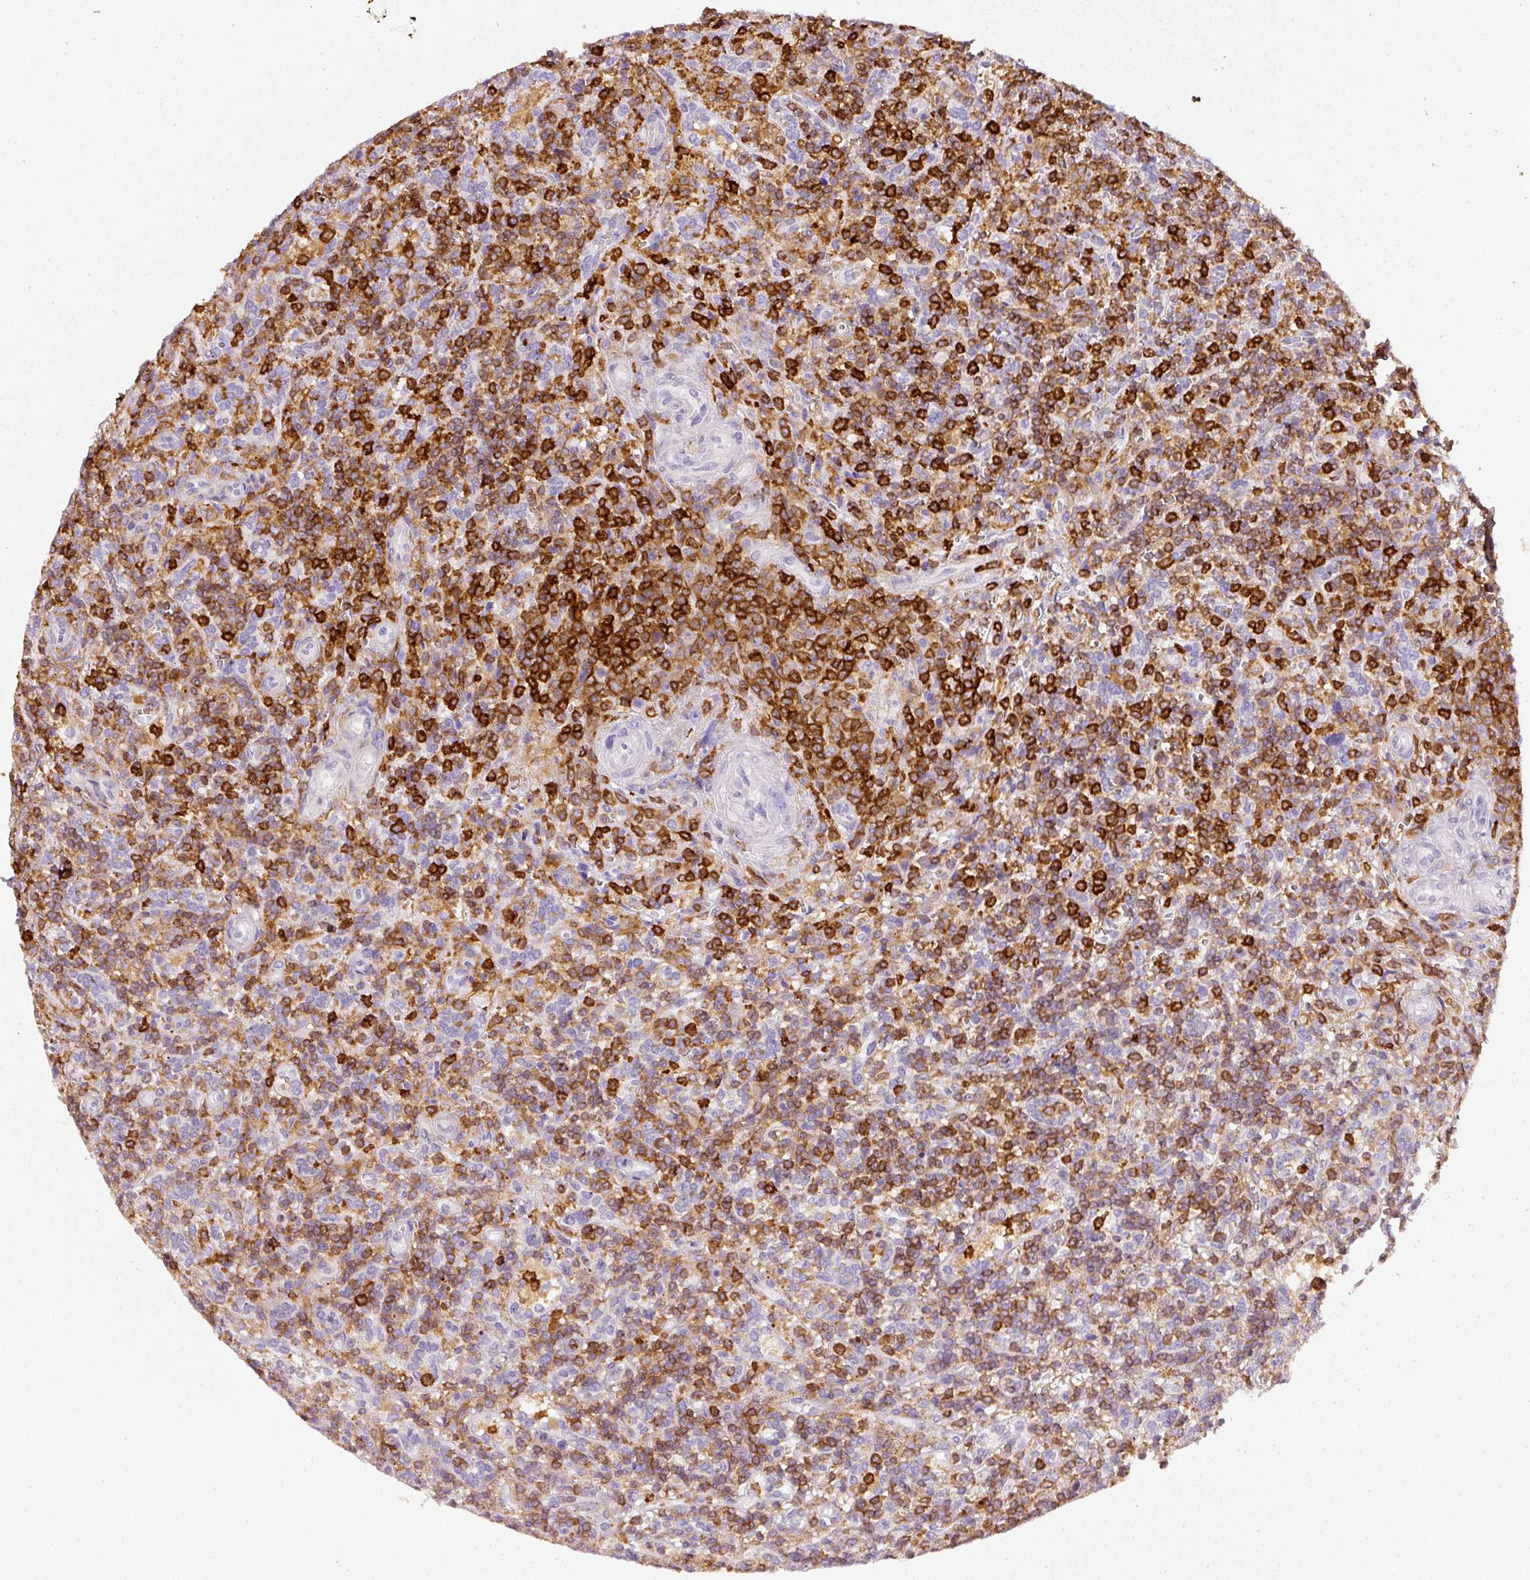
{"staining": {"intensity": "strong", "quantity": "25%-75%", "location": "cytoplasmic/membranous"}, "tissue": "lymphoma", "cell_type": "Tumor cells", "image_type": "cancer", "snomed": [{"axis": "morphology", "description": "Malignant lymphoma, non-Hodgkin's type, Low grade"}, {"axis": "topography", "description": "Spleen"}], "caption": "Protein expression analysis of lymphoma displays strong cytoplasmic/membranous staining in about 25%-75% of tumor cells.", "gene": "EVL", "patient": {"sex": "male", "age": 67}}